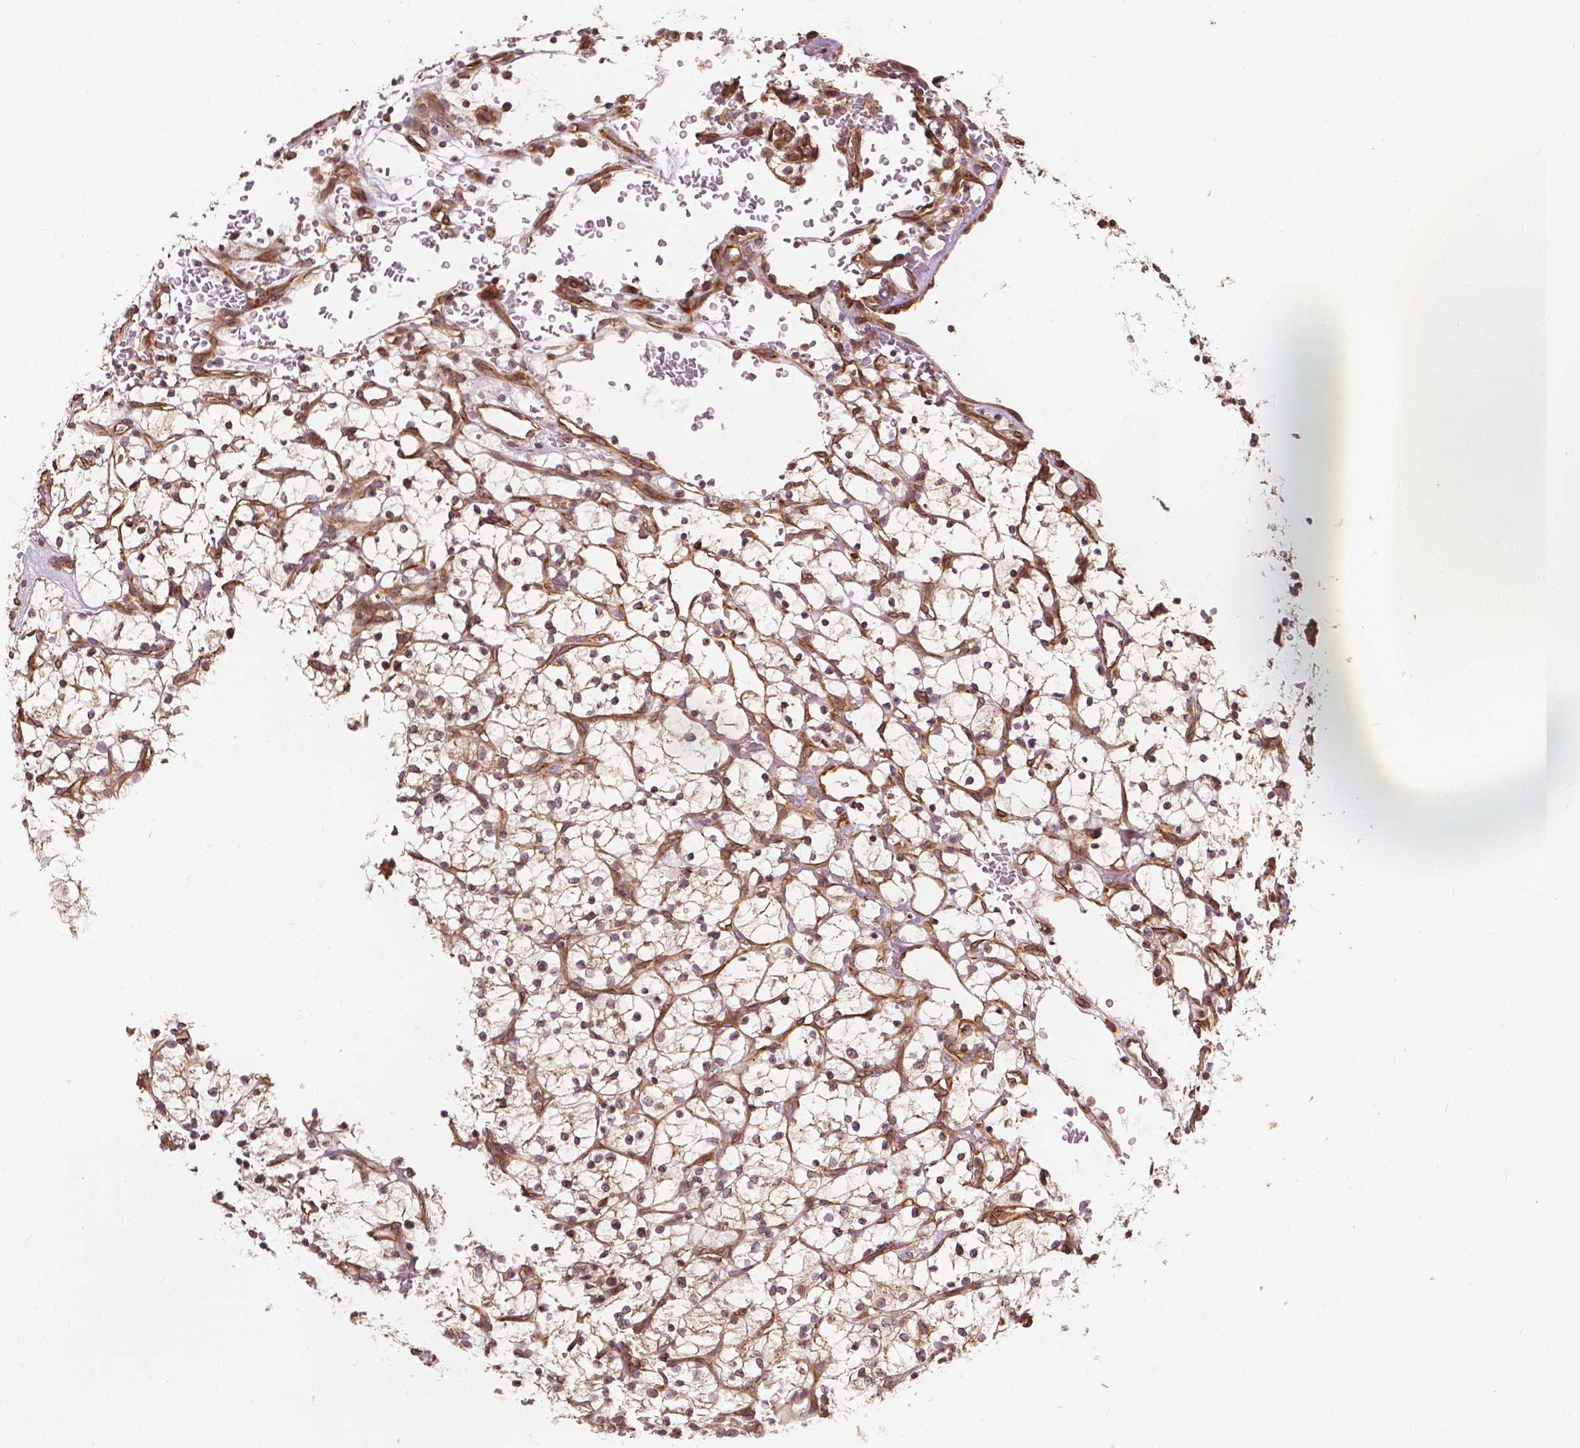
{"staining": {"intensity": "weak", "quantity": "25%-75%", "location": "cytoplasmic/membranous,nuclear"}, "tissue": "renal cancer", "cell_type": "Tumor cells", "image_type": "cancer", "snomed": [{"axis": "morphology", "description": "Adenocarcinoma, NOS"}, {"axis": "topography", "description": "Kidney"}], "caption": "Protein positivity by immunohistochemistry shows weak cytoplasmic/membranous and nuclear staining in about 25%-75% of tumor cells in renal adenocarcinoma.", "gene": "G3BP1", "patient": {"sex": "female", "age": 64}}